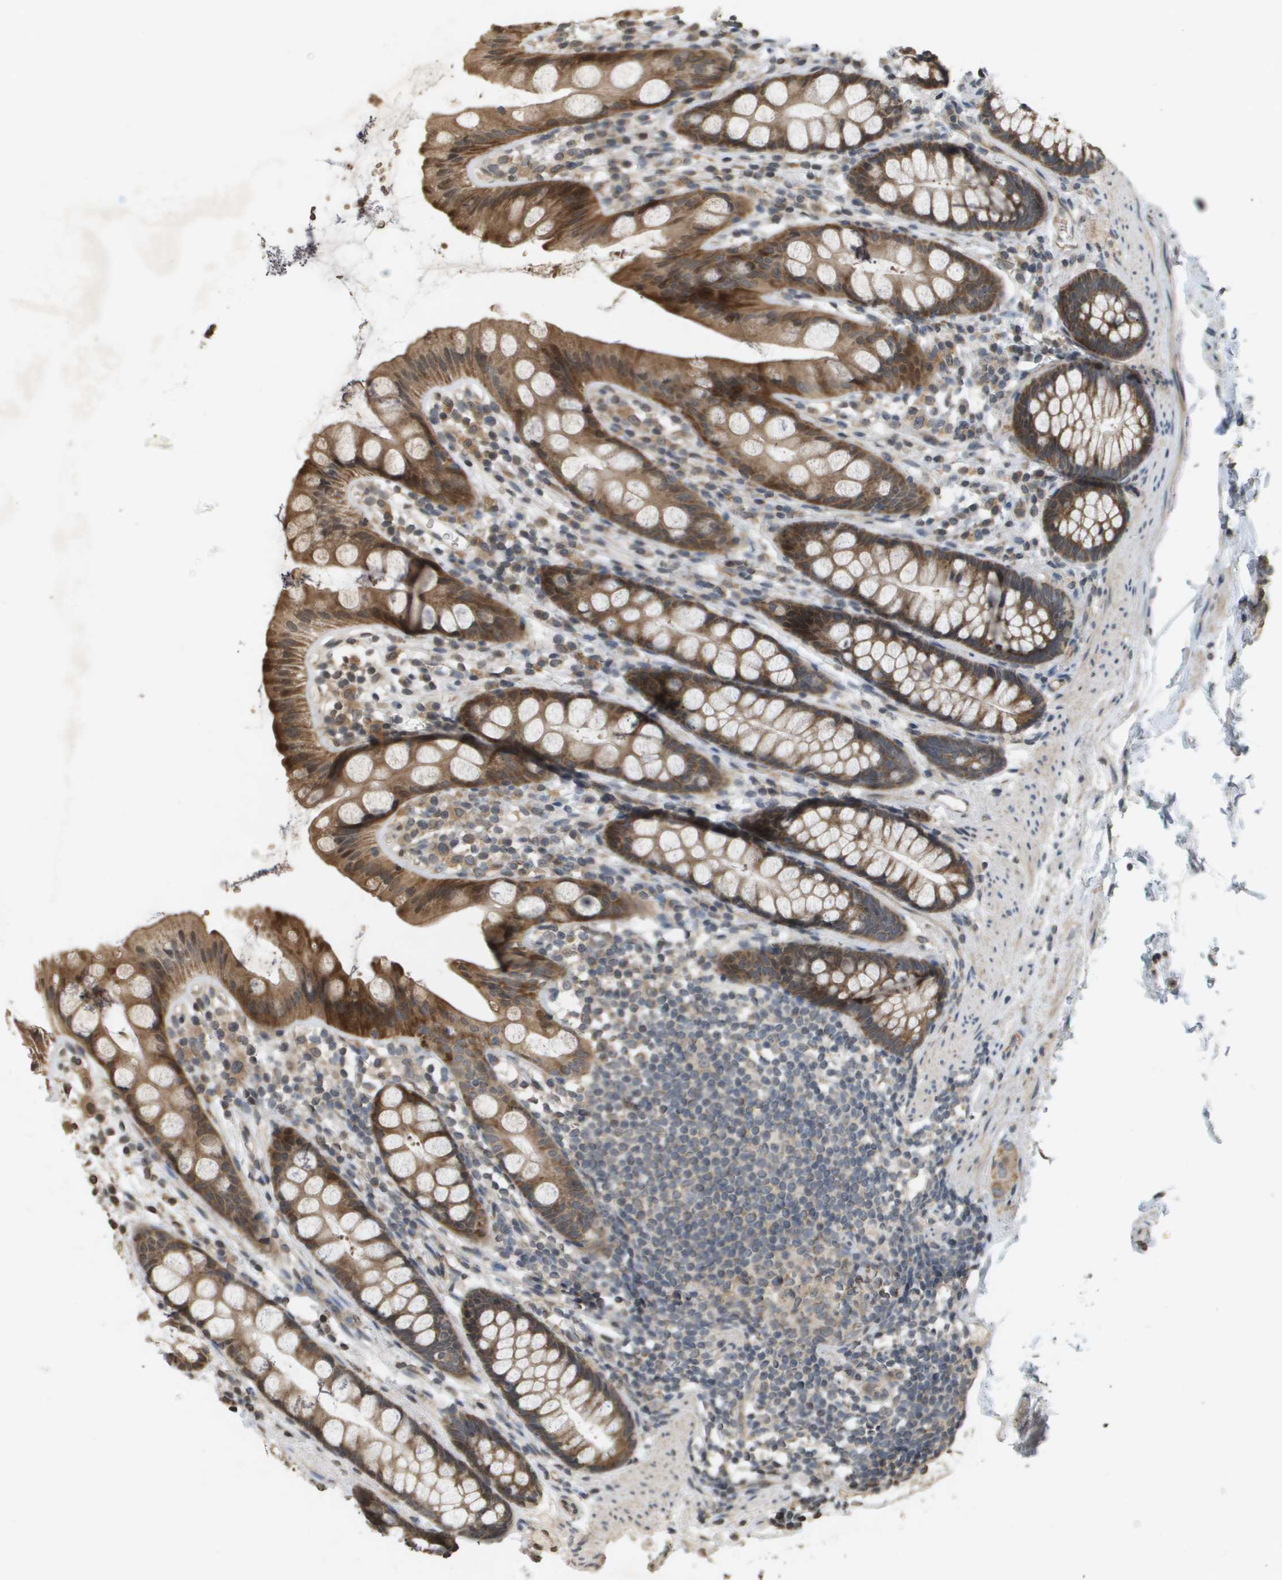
{"staining": {"intensity": "moderate", "quantity": ">75%", "location": "cytoplasmic/membranous"}, "tissue": "rectum", "cell_type": "Glandular cells", "image_type": "normal", "snomed": [{"axis": "morphology", "description": "Normal tissue, NOS"}, {"axis": "topography", "description": "Rectum"}], "caption": "Glandular cells demonstrate medium levels of moderate cytoplasmic/membranous positivity in about >75% of cells in normal rectum. Using DAB (3,3'-diaminobenzidine) (brown) and hematoxylin (blue) stains, captured at high magnification using brightfield microscopy.", "gene": "RAB21", "patient": {"sex": "female", "age": 65}}